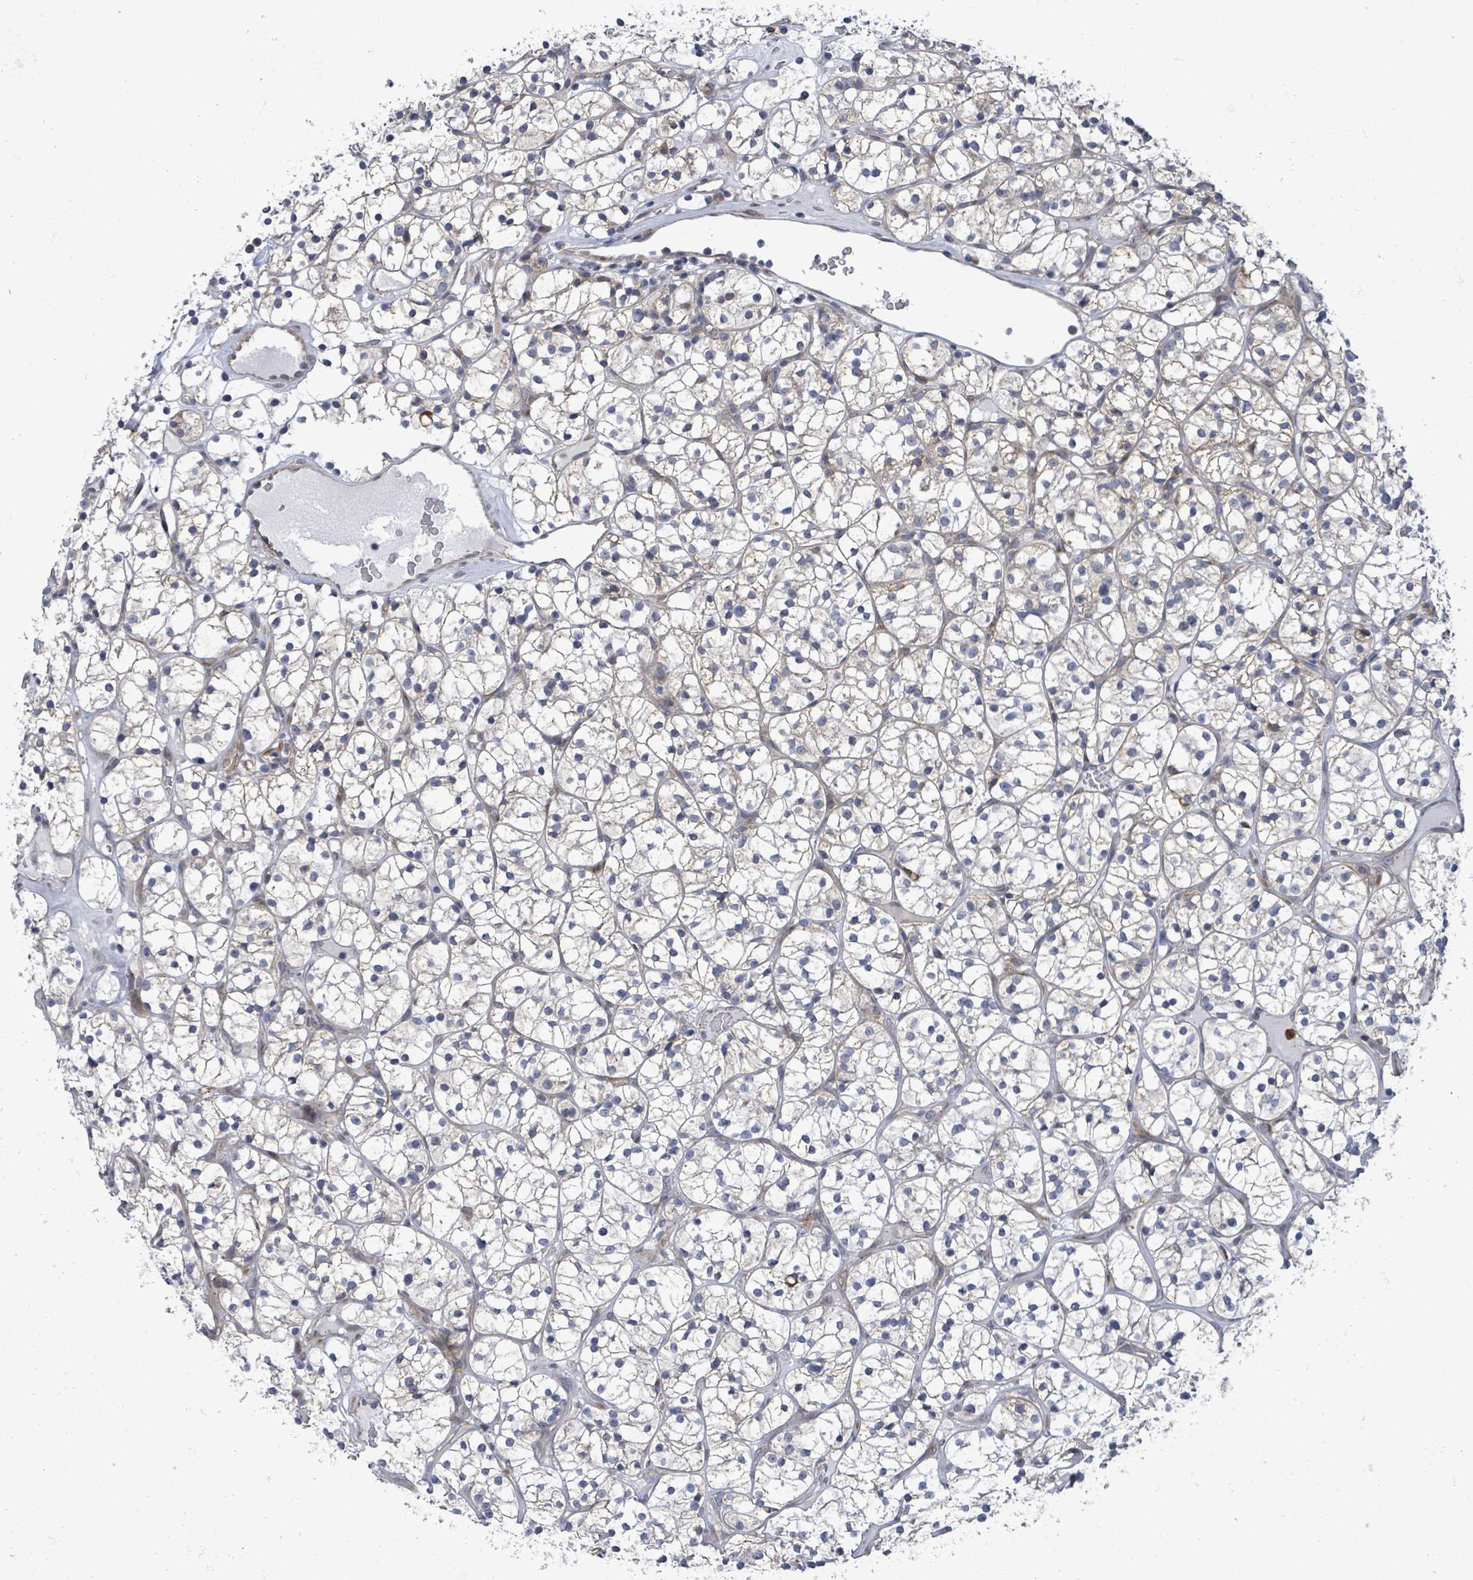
{"staining": {"intensity": "negative", "quantity": "none", "location": "none"}, "tissue": "renal cancer", "cell_type": "Tumor cells", "image_type": "cancer", "snomed": [{"axis": "morphology", "description": "Adenocarcinoma, NOS"}, {"axis": "topography", "description": "Kidney"}], "caption": "Renal cancer (adenocarcinoma) stained for a protein using immunohistochemistry (IHC) exhibits no positivity tumor cells.", "gene": "SAR1A", "patient": {"sex": "female", "age": 64}}